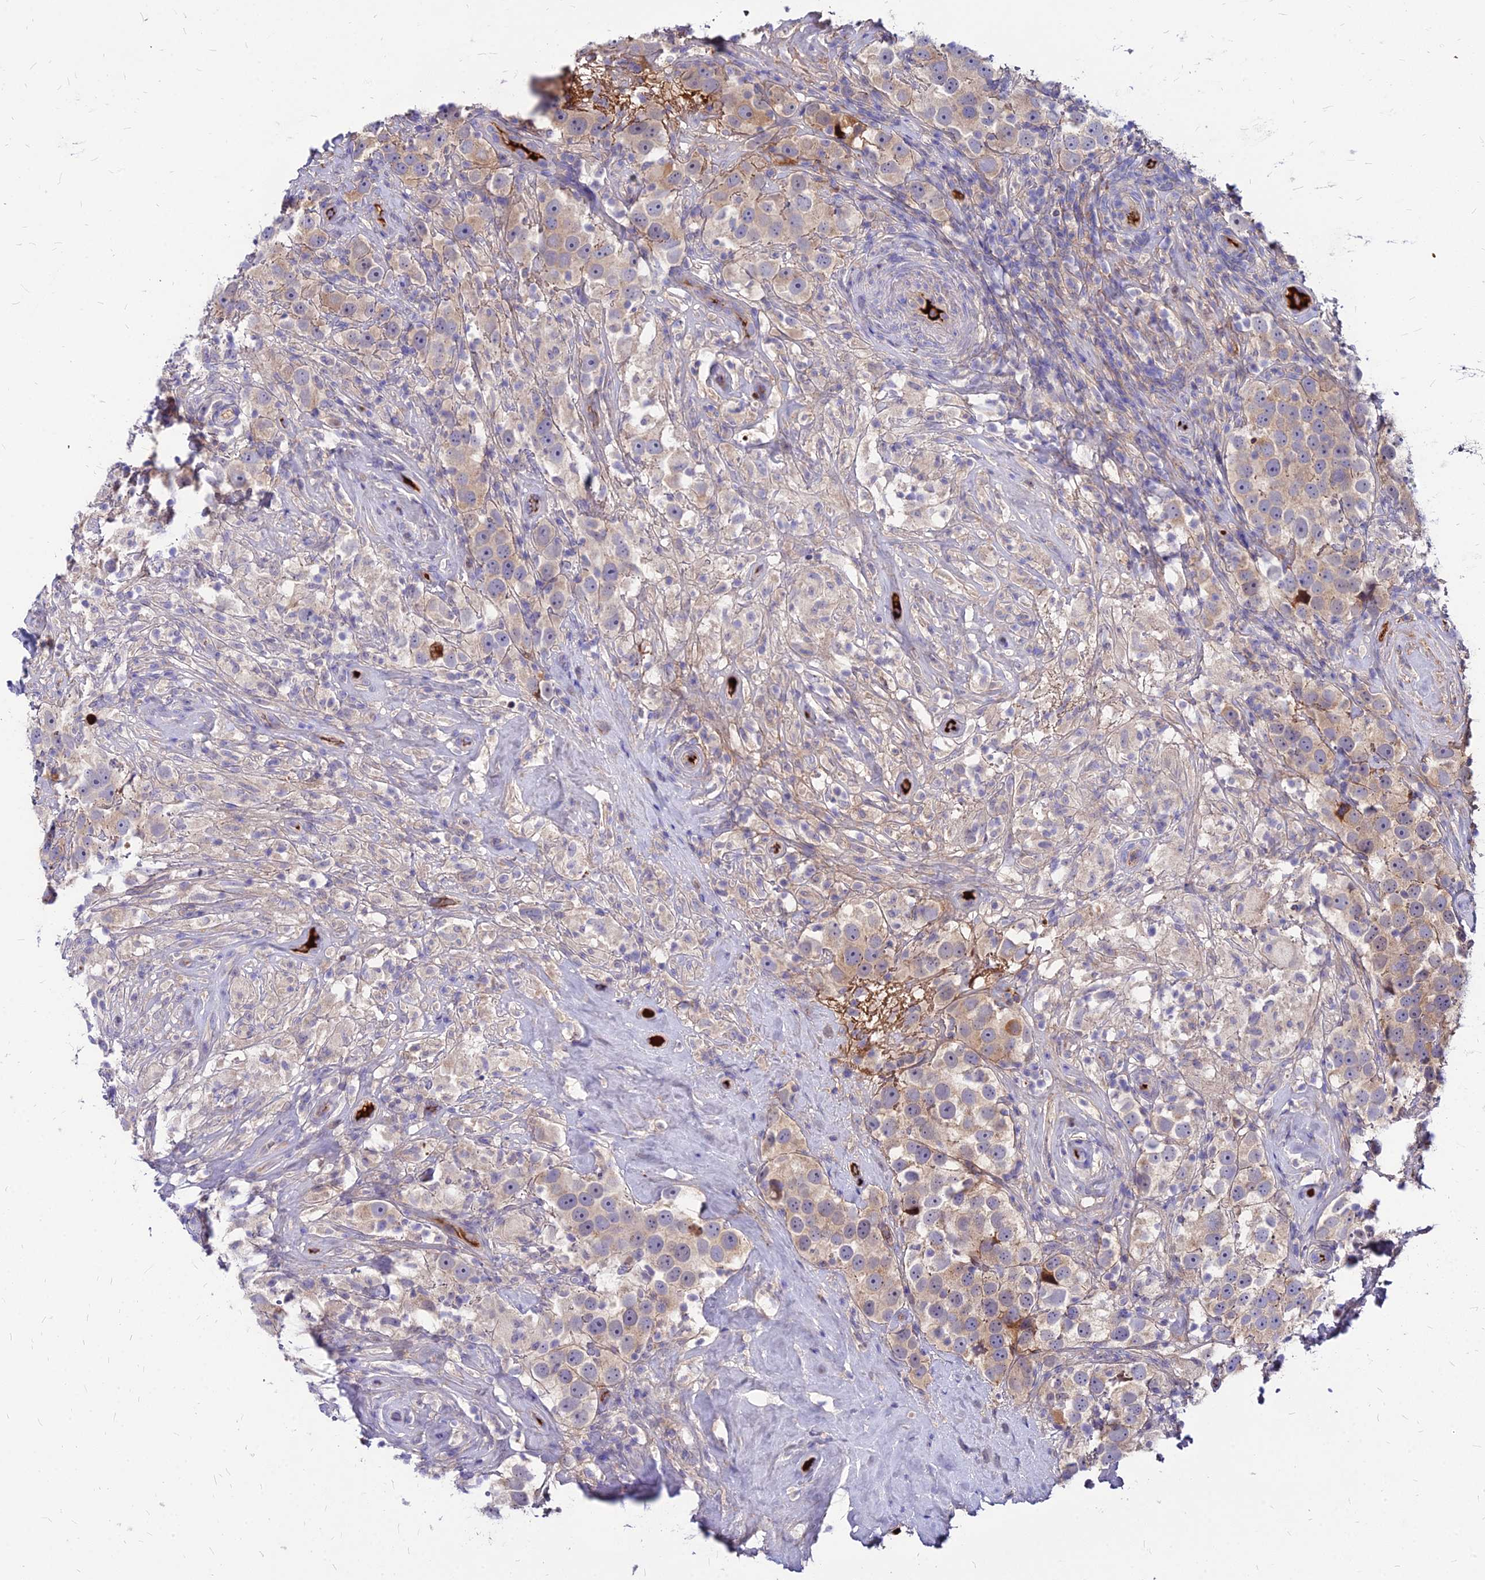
{"staining": {"intensity": "moderate", "quantity": "<25%", "location": "cytoplasmic/membranous"}, "tissue": "testis cancer", "cell_type": "Tumor cells", "image_type": "cancer", "snomed": [{"axis": "morphology", "description": "Seminoma, NOS"}, {"axis": "topography", "description": "Testis"}], "caption": "Protein expression analysis of testis seminoma shows moderate cytoplasmic/membranous staining in about <25% of tumor cells.", "gene": "ACSM6", "patient": {"sex": "male", "age": 49}}